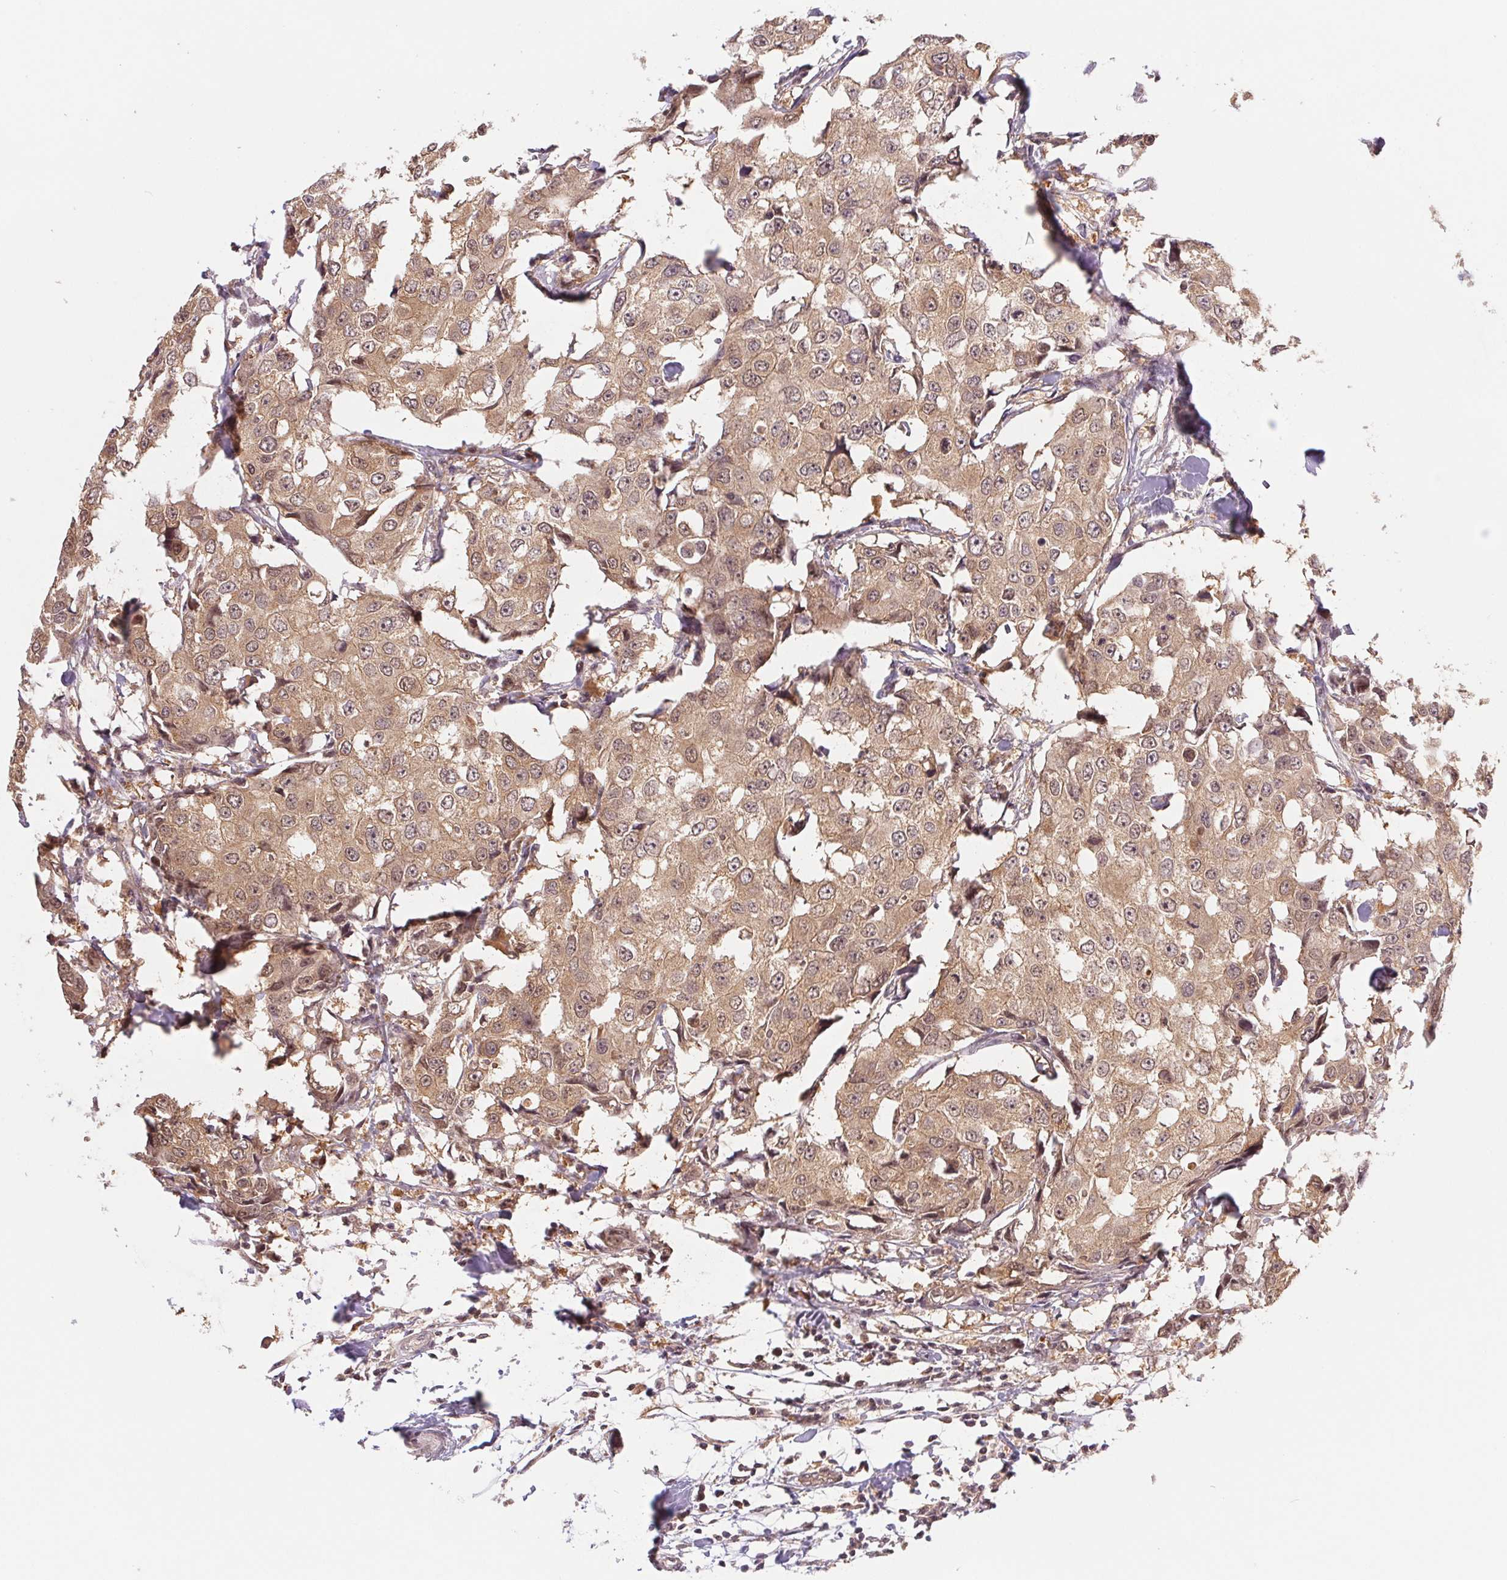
{"staining": {"intensity": "moderate", "quantity": ">75%", "location": "cytoplasmic/membranous"}, "tissue": "breast cancer", "cell_type": "Tumor cells", "image_type": "cancer", "snomed": [{"axis": "morphology", "description": "Duct carcinoma"}, {"axis": "topography", "description": "Breast"}], "caption": "Infiltrating ductal carcinoma (breast) tissue displays moderate cytoplasmic/membranous staining in about >75% of tumor cells The staining is performed using DAB (3,3'-diaminobenzidine) brown chromogen to label protein expression. The nuclei are counter-stained blue using hematoxylin.", "gene": "CDC123", "patient": {"sex": "female", "age": 27}}